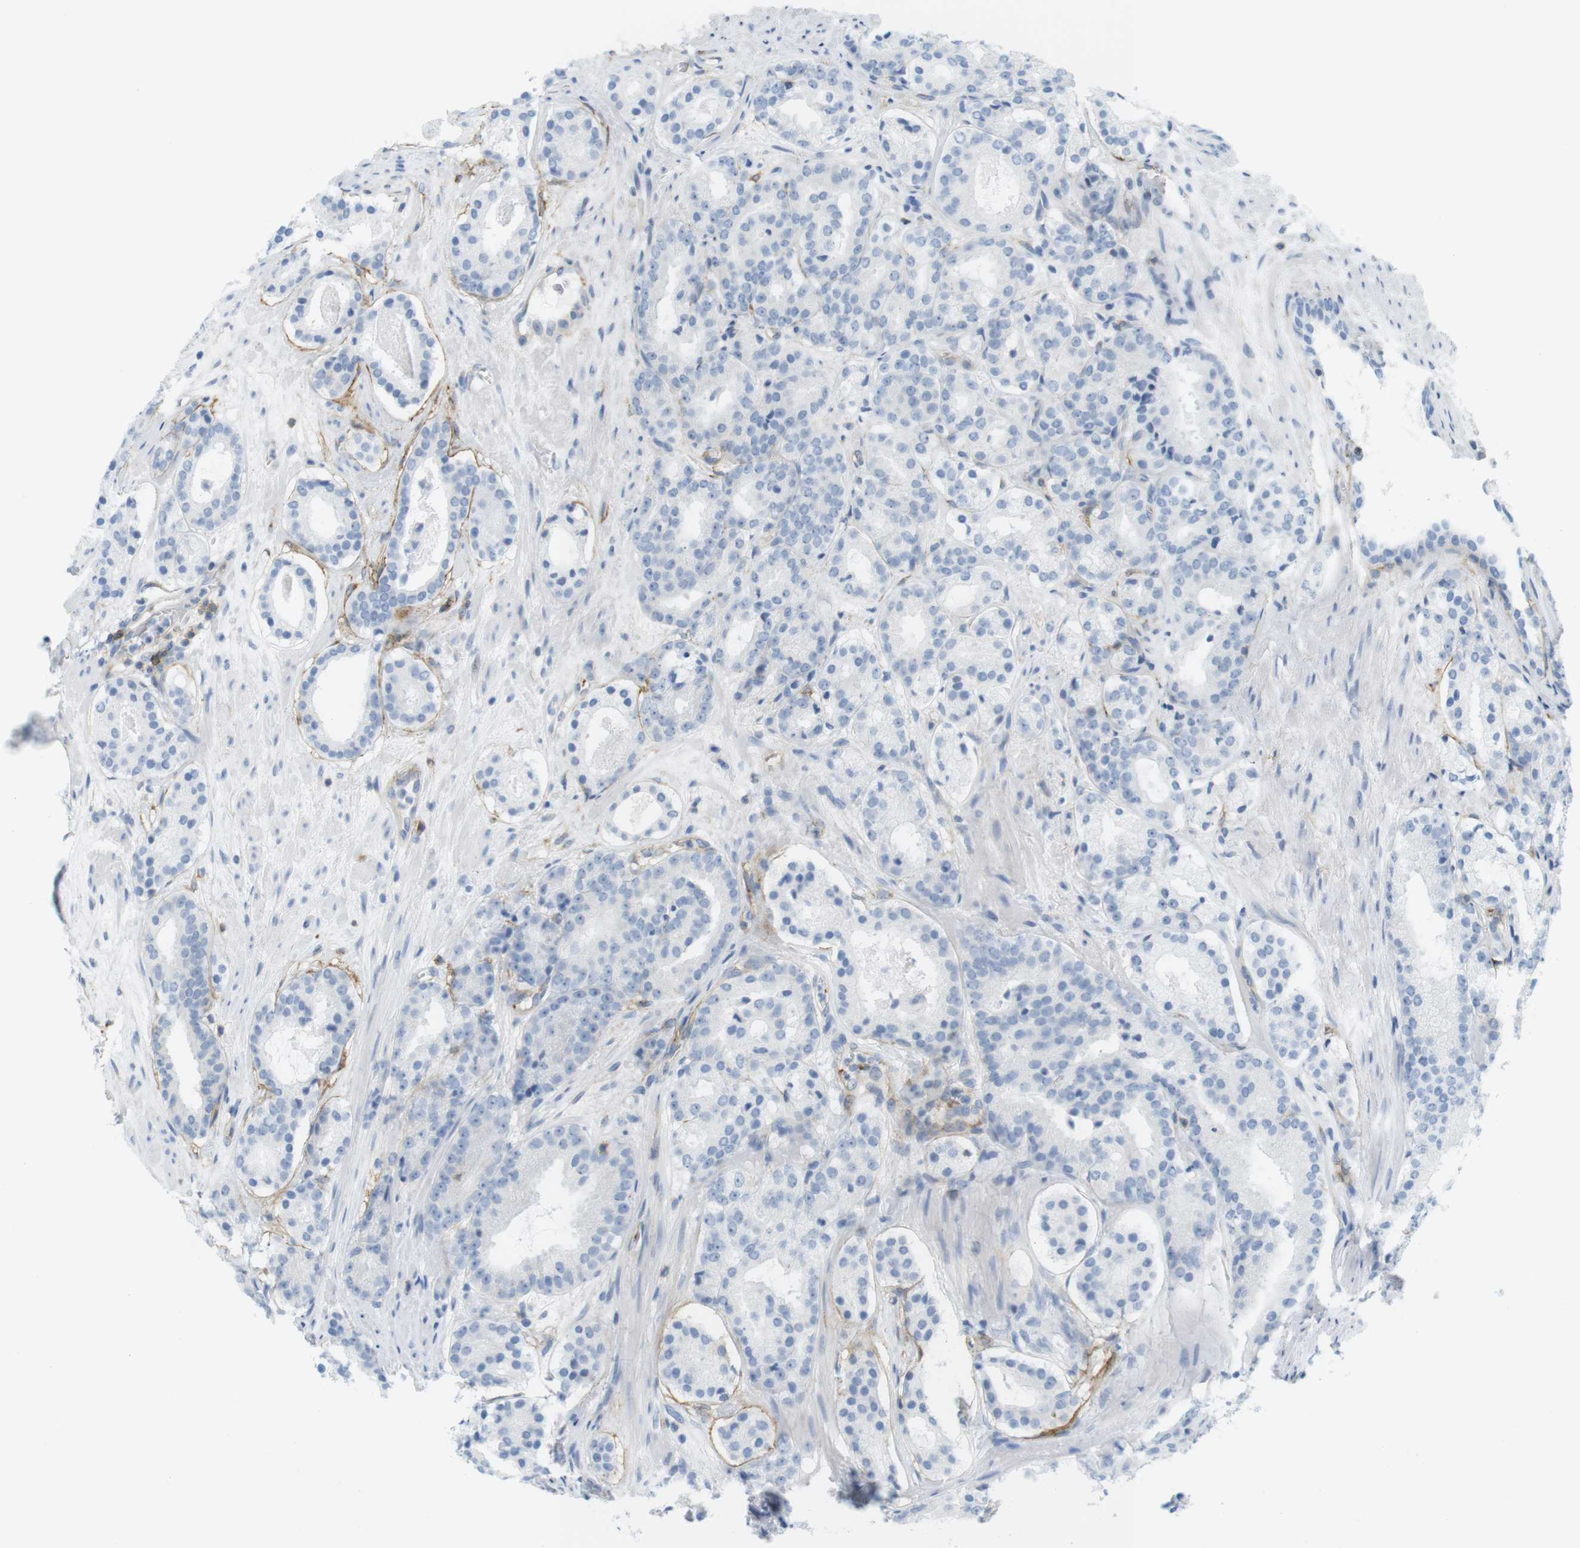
{"staining": {"intensity": "negative", "quantity": "none", "location": "none"}, "tissue": "prostate cancer", "cell_type": "Tumor cells", "image_type": "cancer", "snomed": [{"axis": "morphology", "description": "Adenocarcinoma, Low grade"}, {"axis": "topography", "description": "Prostate"}], "caption": "The image shows no significant positivity in tumor cells of prostate low-grade adenocarcinoma.", "gene": "F2R", "patient": {"sex": "male", "age": 69}}